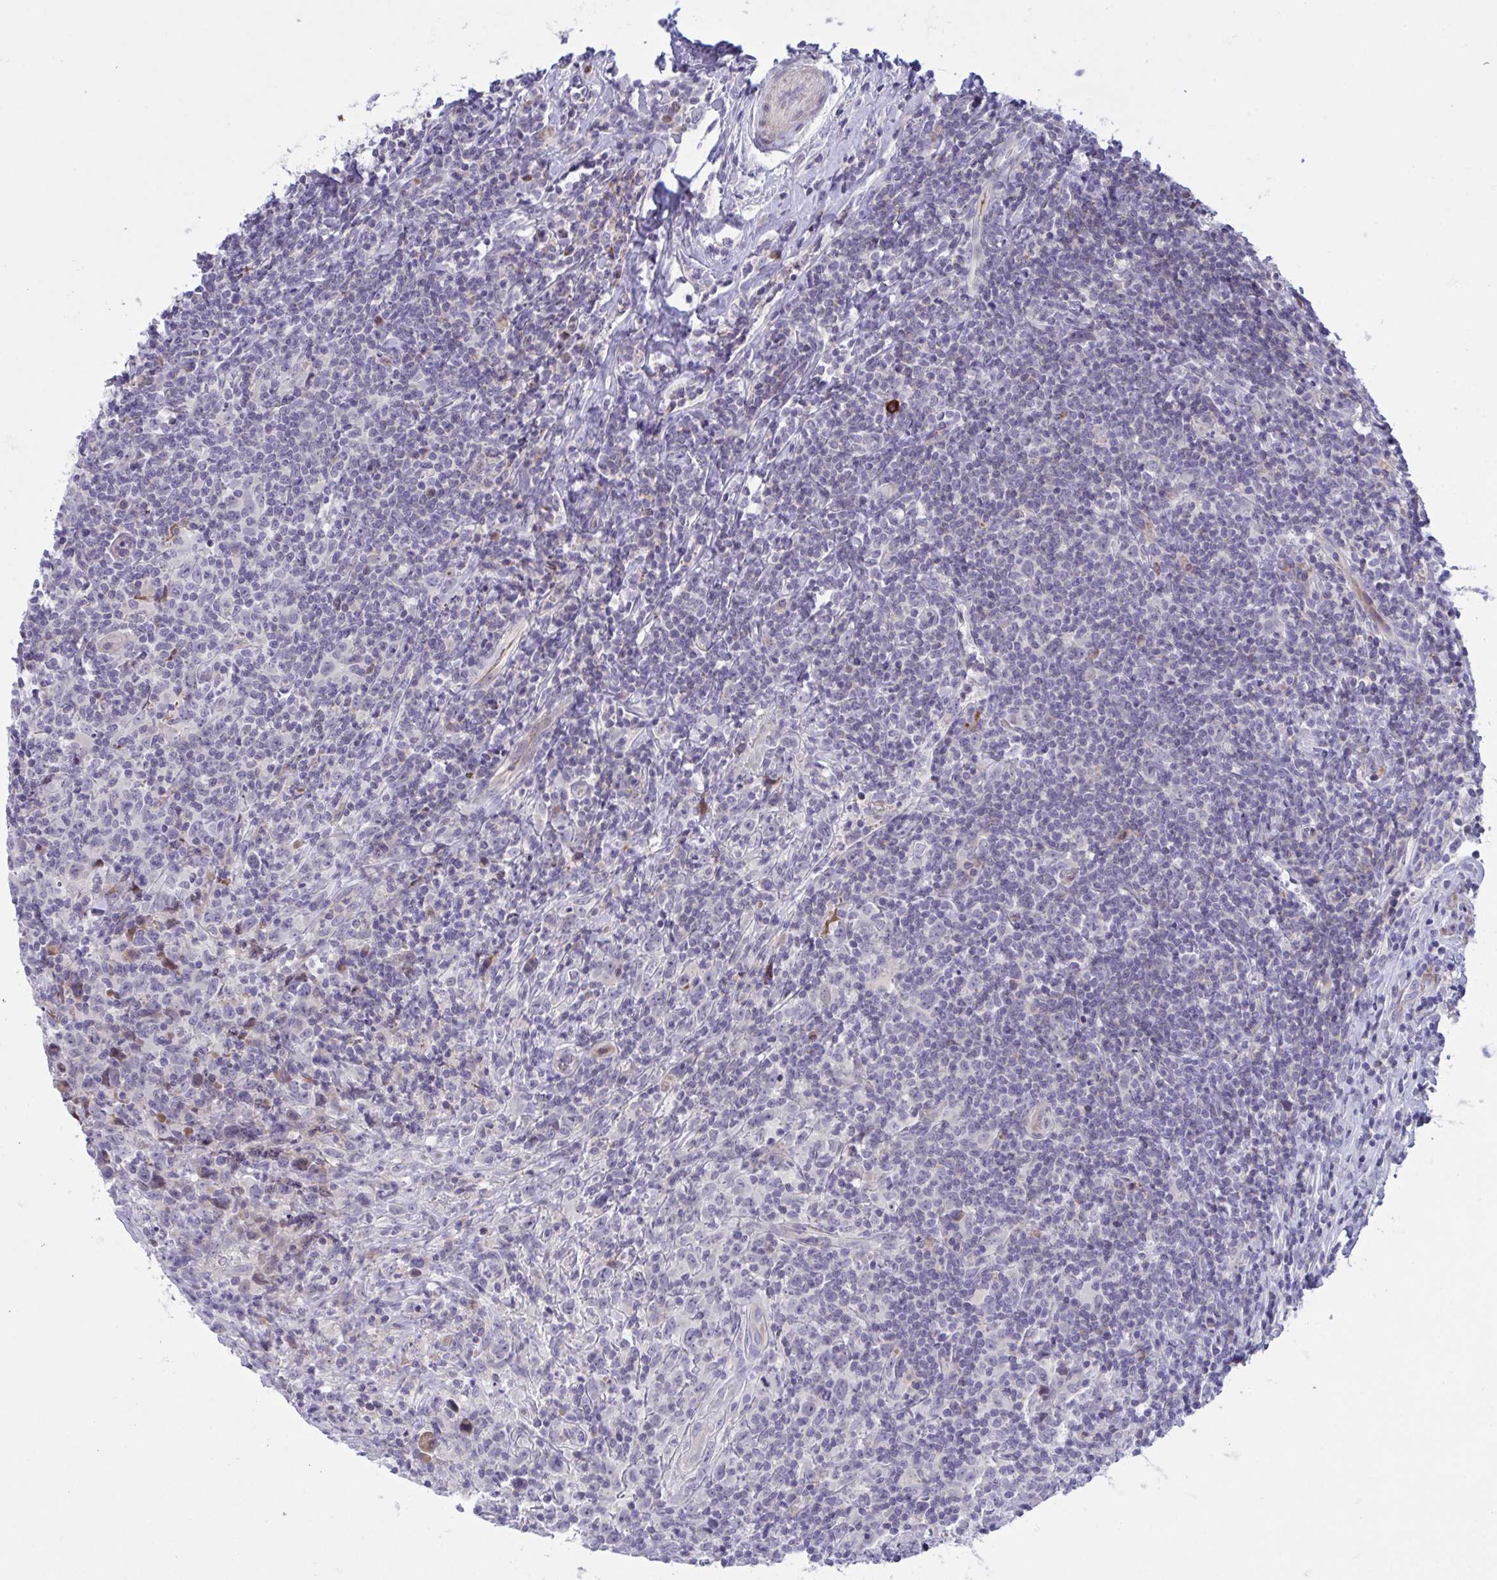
{"staining": {"intensity": "moderate", "quantity": "<25%", "location": "cytoplasmic/membranous"}, "tissue": "lymphoma", "cell_type": "Tumor cells", "image_type": "cancer", "snomed": [{"axis": "morphology", "description": "Hodgkin's disease, NOS"}, {"axis": "topography", "description": "Lymph node"}], "caption": "Hodgkin's disease was stained to show a protein in brown. There is low levels of moderate cytoplasmic/membranous expression in about <25% of tumor cells. The staining was performed using DAB, with brown indicating positive protein expression. Nuclei are stained blue with hematoxylin.", "gene": "VWC2", "patient": {"sex": "female", "age": 18}}